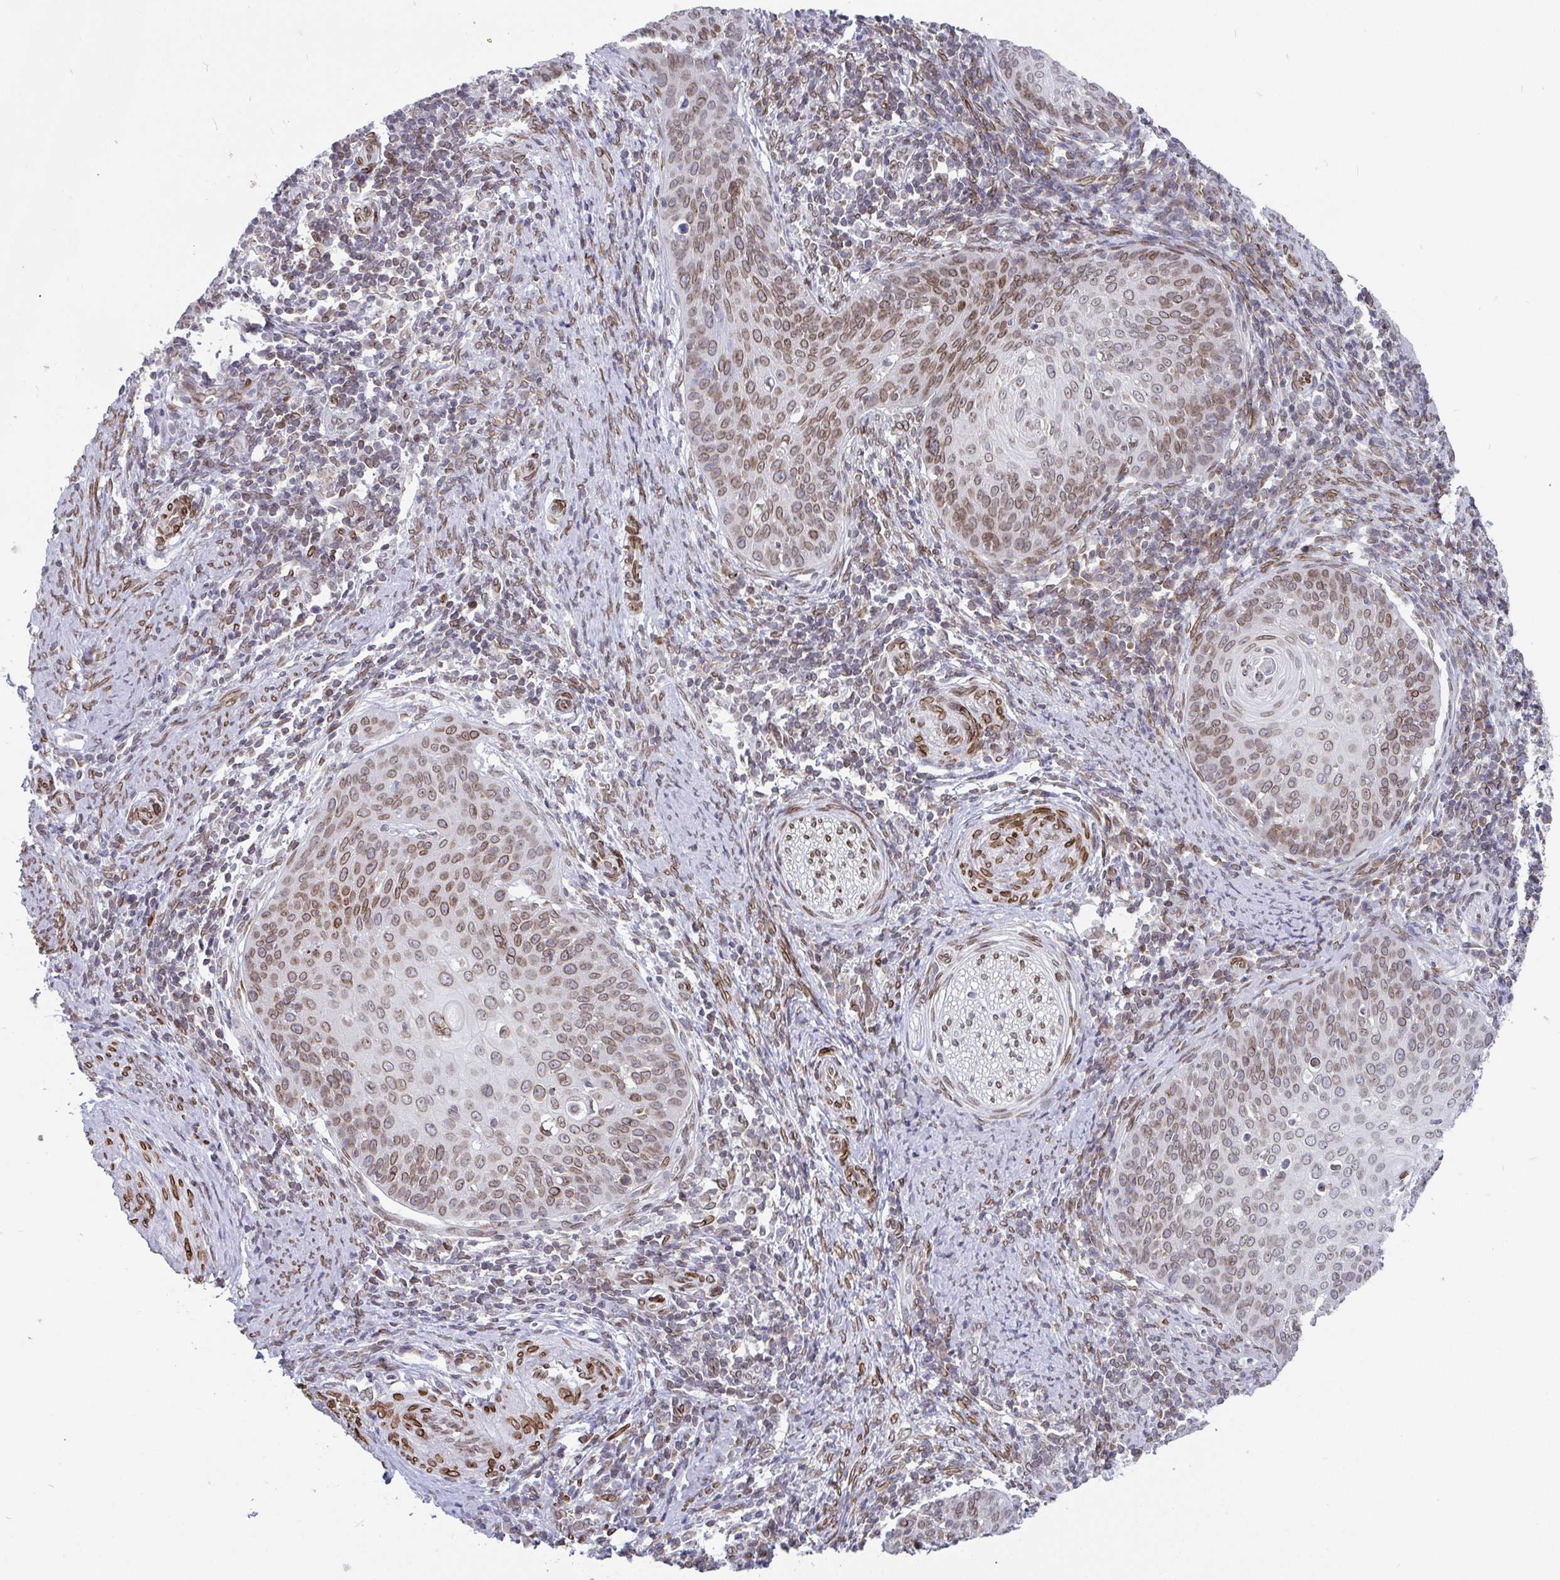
{"staining": {"intensity": "moderate", "quantity": ">75%", "location": "cytoplasmic/membranous,nuclear"}, "tissue": "cervical cancer", "cell_type": "Tumor cells", "image_type": "cancer", "snomed": [{"axis": "morphology", "description": "Squamous cell carcinoma, NOS"}, {"axis": "topography", "description": "Cervix"}], "caption": "IHC of human cervical cancer reveals medium levels of moderate cytoplasmic/membranous and nuclear expression in about >75% of tumor cells.", "gene": "EMD", "patient": {"sex": "female", "age": 30}}